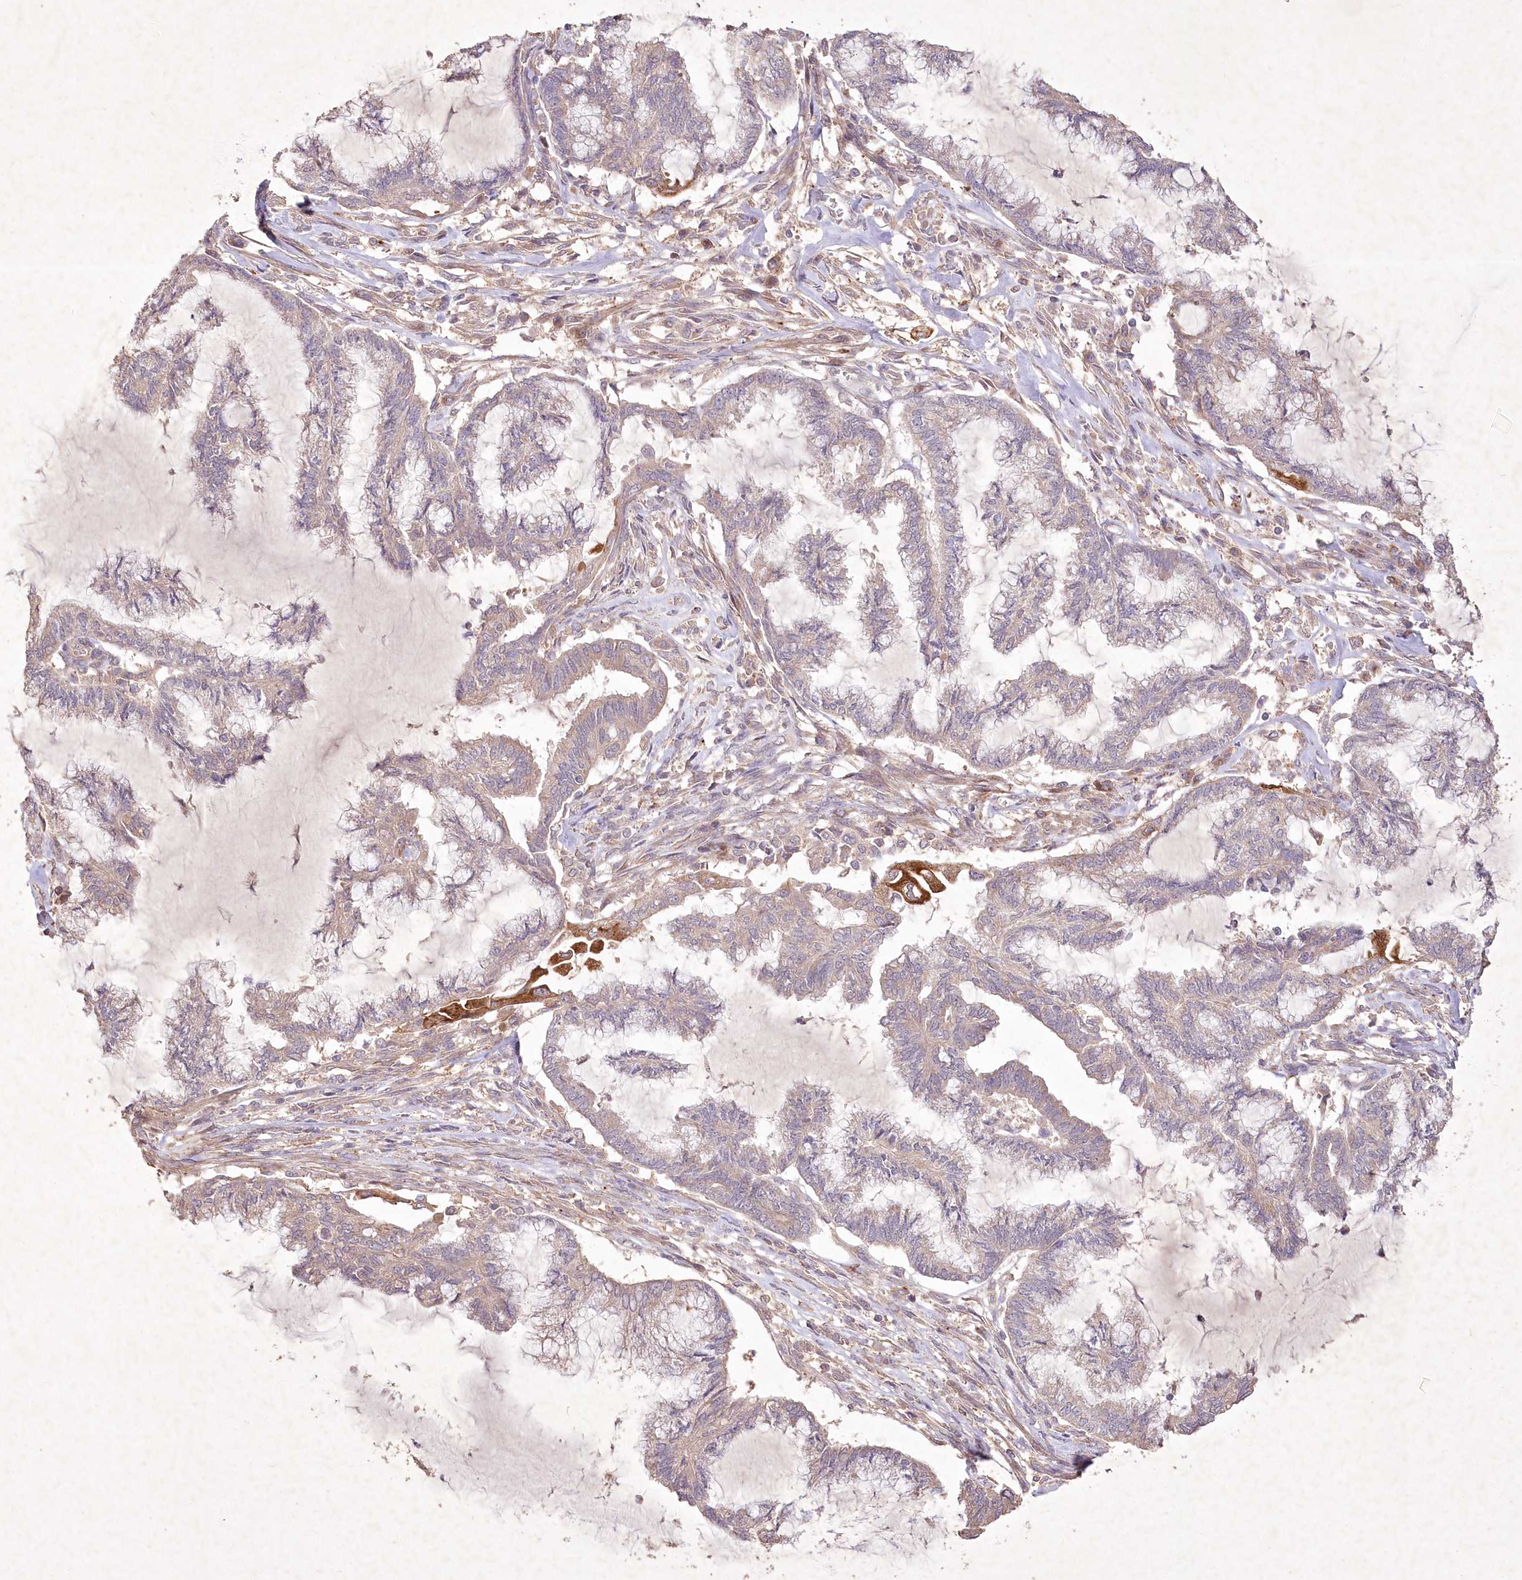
{"staining": {"intensity": "weak", "quantity": "25%-75%", "location": "cytoplasmic/membranous"}, "tissue": "endometrial cancer", "cell_type": "Tumor cells", "image_type": "cancer", "snomed": [{"axis": "morphology", "description": "Adenocarcinoma, NOS"}, {"axis": "topography", "description": "Endometrium"}], "caption": "Protein analysis of endometrial adenocarcinoma tissue exhibits weak cytoplasmic/membranous positivity in approximately 25%-75% of tumor cells.", "gene": "IRAK1BP1", "patient": {"sex": "female", "age": 86}}